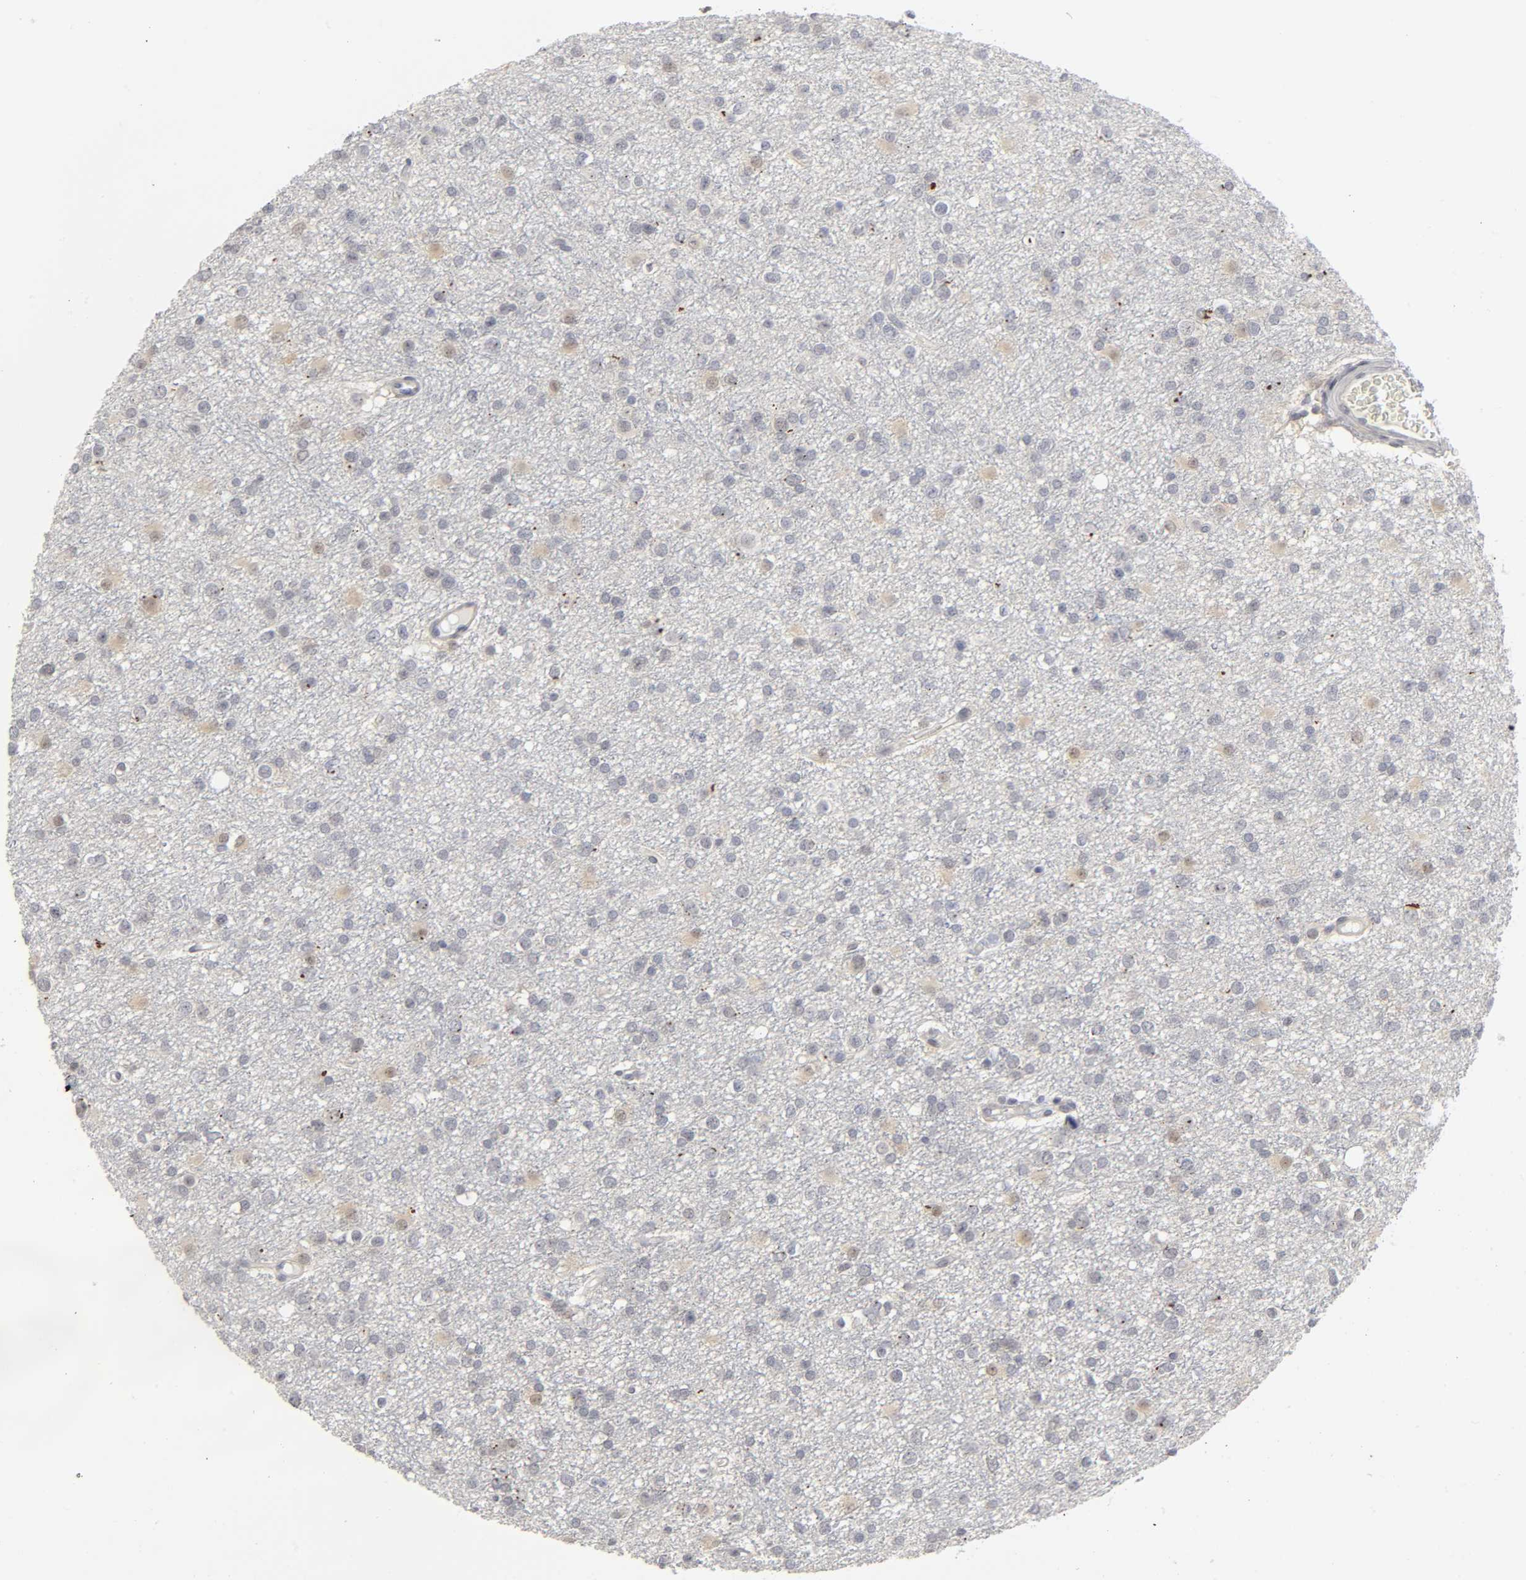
{"staining": {"intensity": "weak", "quantity": "<25%", "location": "cytoplasmic/membranous,nuclear"}, "tissue": "glioma", "cell_type": "Tumor cells", "image_type": "cancer", "snomed": [{"axis": "morphology", "description": "Glioma, malignant, Low grade"}, {"axis": "topography", "description": "Brain"}], "caption": "High magnification brightfield microscopy of glioma stained with DAB (brown) and counterstained with hematoxylin (blue): tumor cells show no significant expression.", "gene": "PDLIM3", "patient": {"sex": "male", "age": 42}}